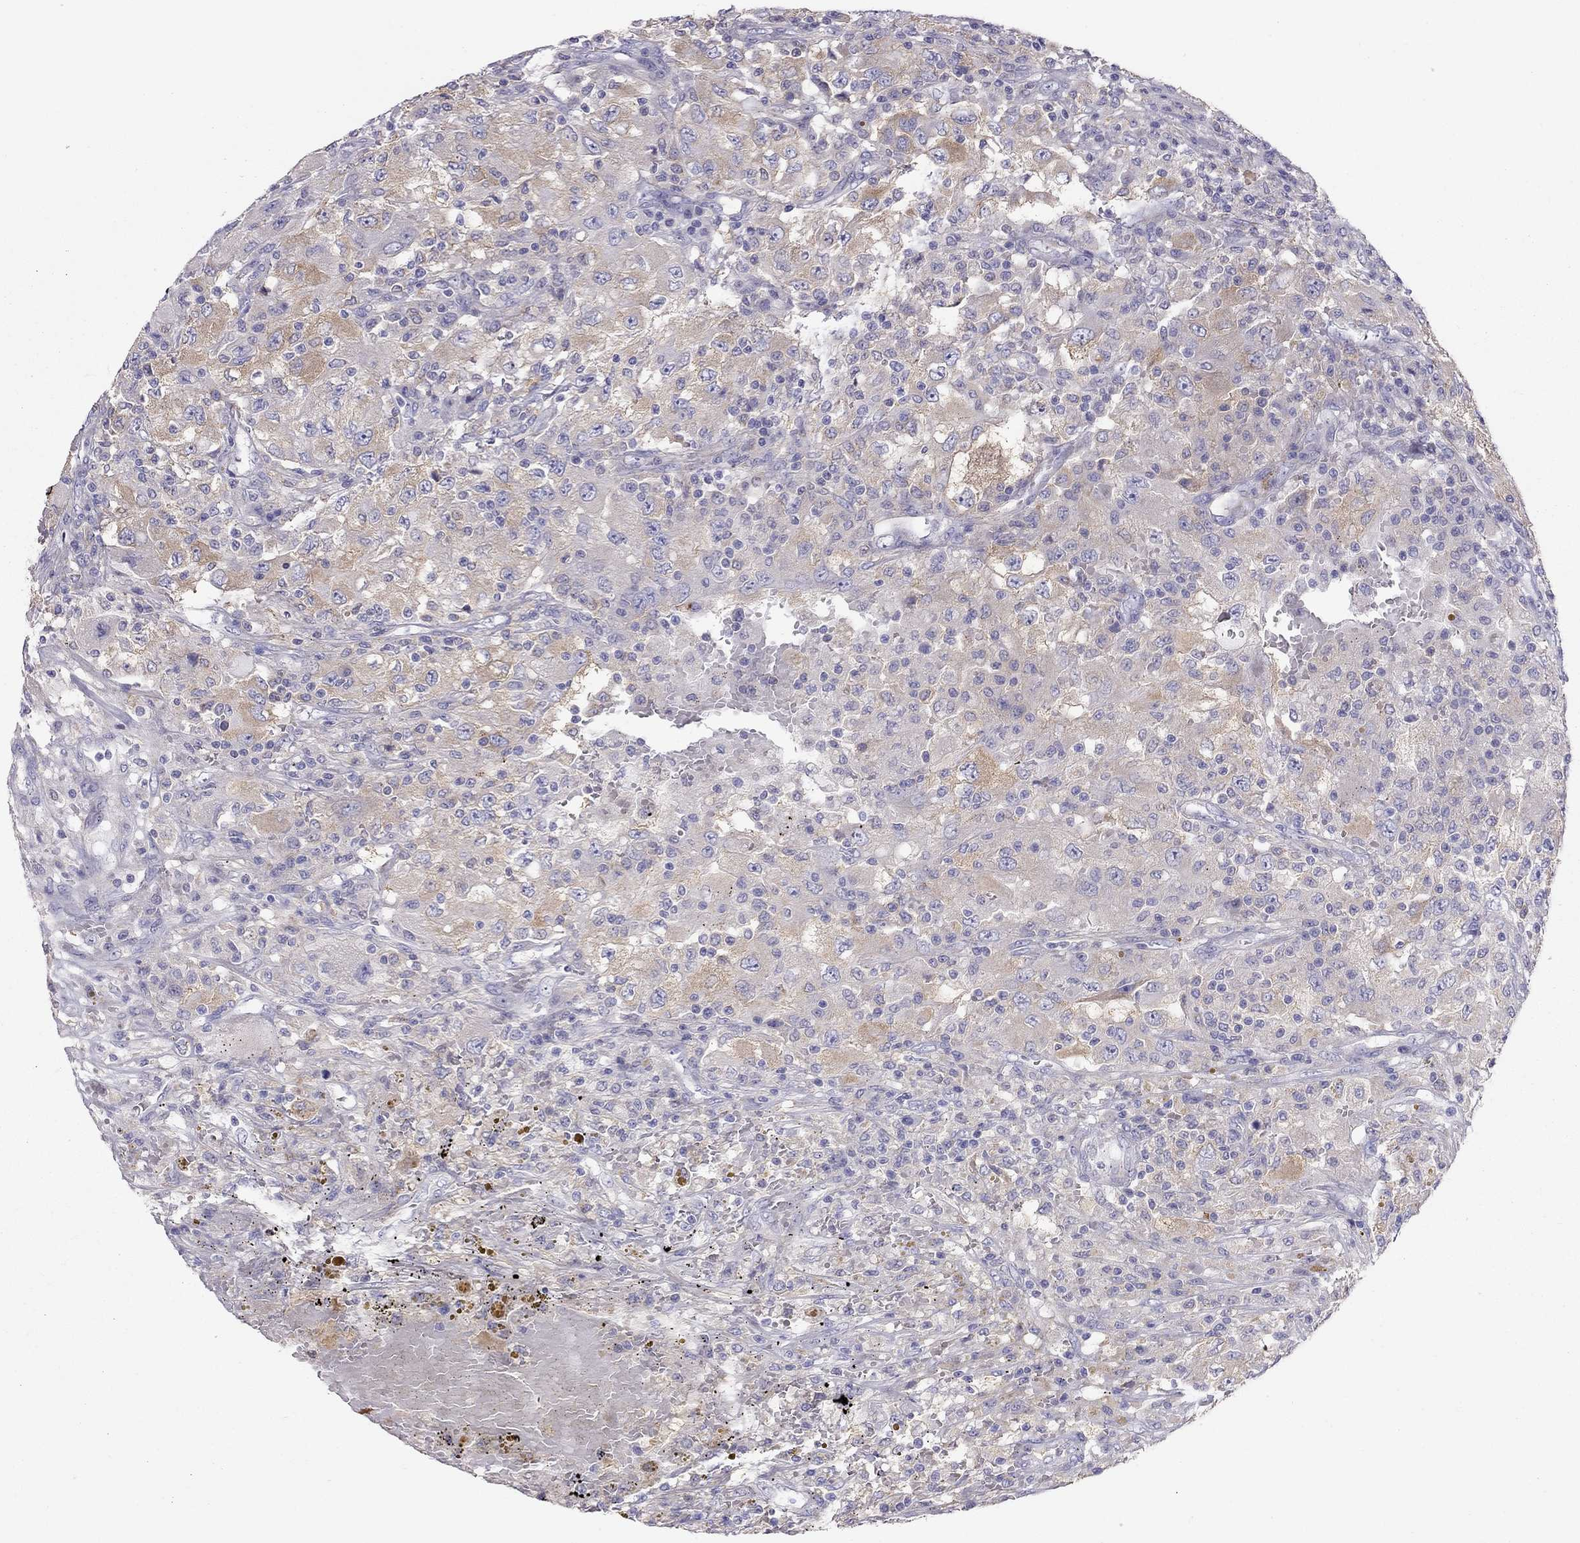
{"staining": {"intensity": "weak", "quantity": ">75%", "location": "cytoplasmic/membranous"}, "tissue": "renal cancer", "cell_type": "Tumor cells", "image_type": "cancer", "snomed": [{"axis": "morphology", "description": "Adenocarcinoma, NOS"}, {"axis": "topography", "description": "Kidney"}], "caption": "This is a micrograph of IHC staining of adenocarcinoma (renal), which shows weak expression in the cytoplasmic/membranous of tumor cells.", "gene": "ALOX15B", "patient": {"sex": "female", "age": 67}}